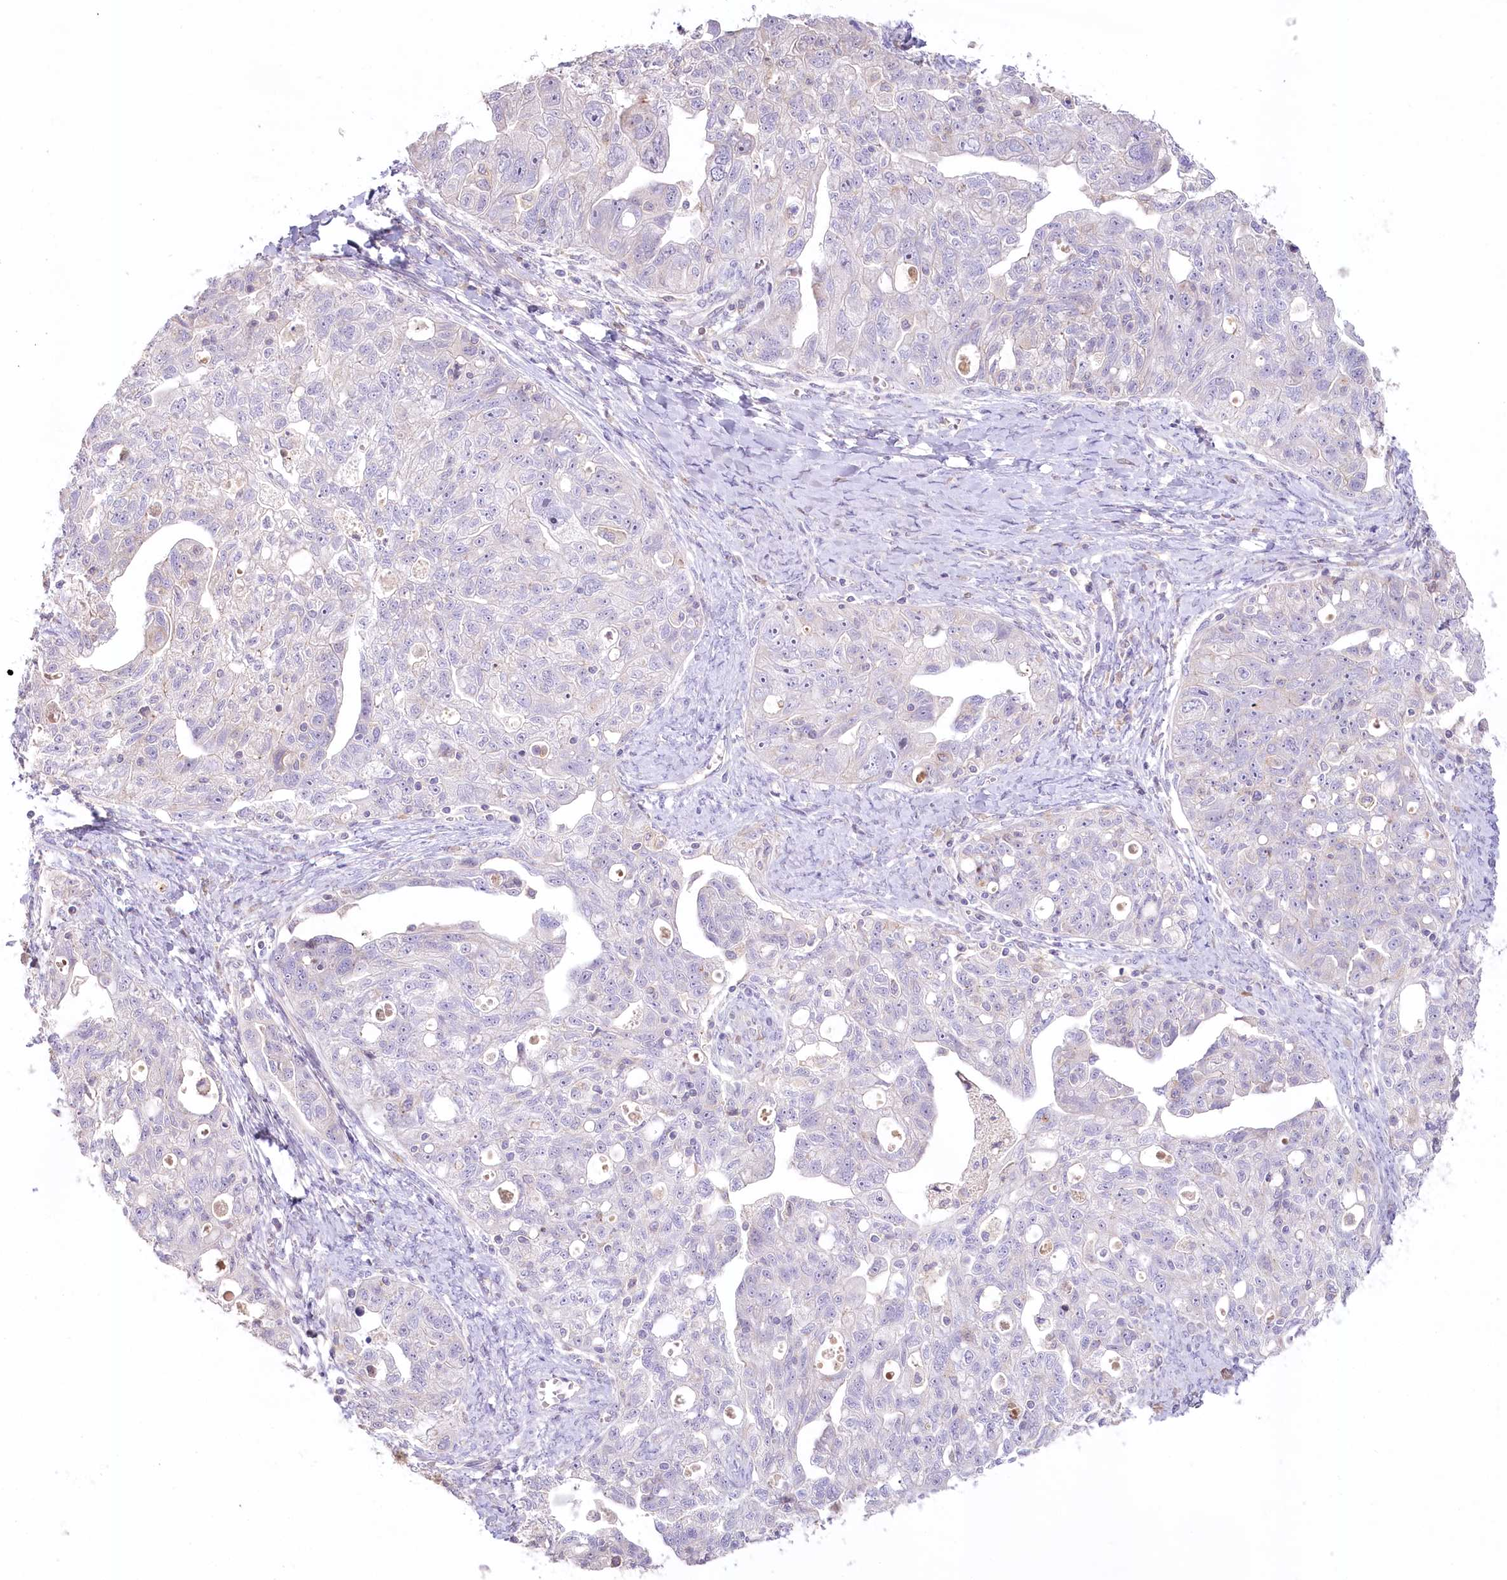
{"staining": {"intensity": "weak", "quantity": "<25%", "location": "cytoplasmic/membranous"}, "tissue": "ovarian cancer", "cell_type": "Tumor cells", "image_type": "cancer", "snomed": [{"axis": "morphology", "description": "Carcinoma, NOS"}, {"axis": "morphology", "description": "Cystadenocarcinoma, serous, NOS"}, {"axis": "topography", "description": "Ovary"}], "caption": "Serous cystadenocarcinoma (ovarian) stained for a protein using immunohistochemistry (IHC) reveals no positivity tumor cells.", "gene": "SLC6A11", "patient": {"sex": "female", "age": 69}}